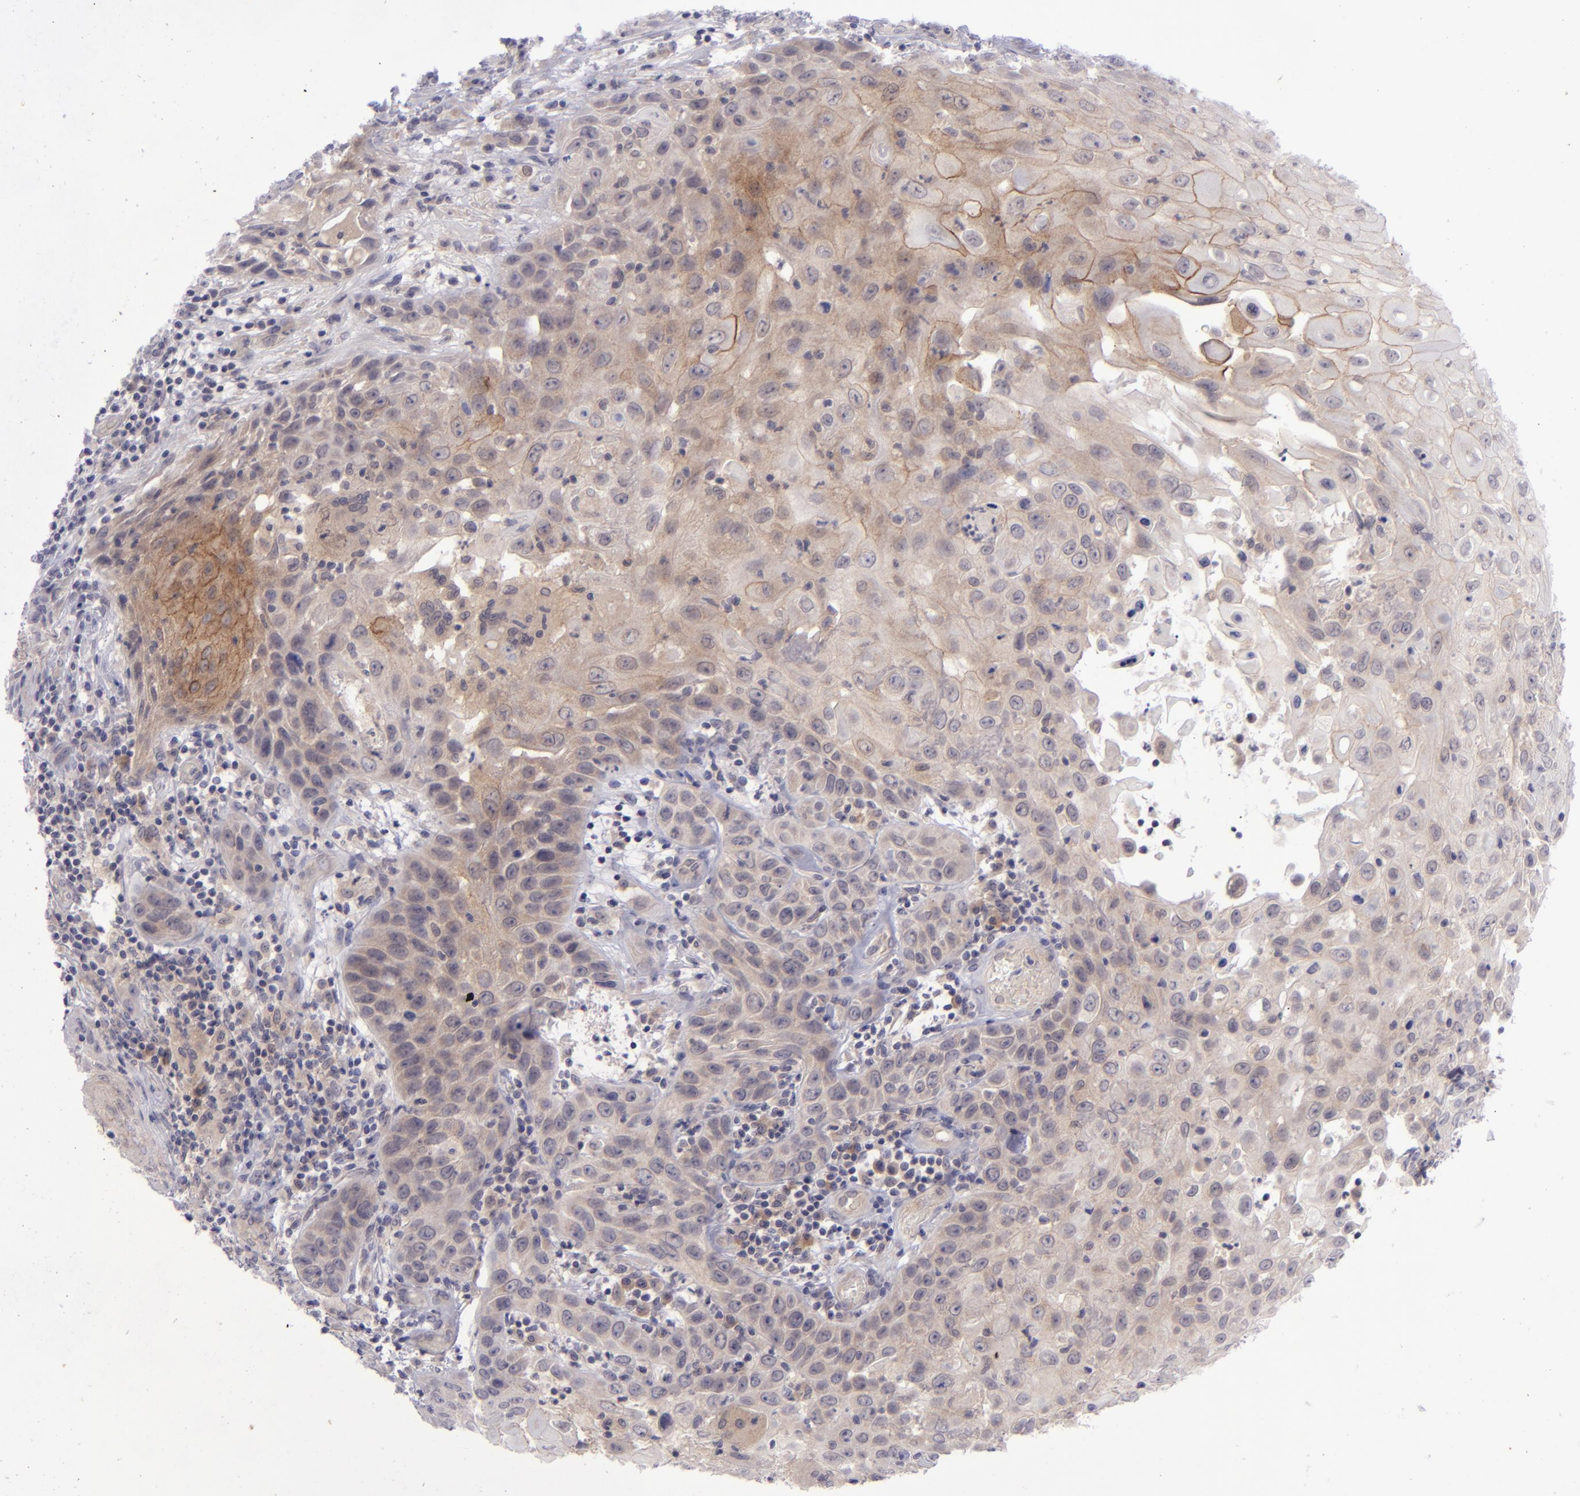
{"staining": {"intensity": "weak", "quantity": "25%-75%", "location": "cytoplasmic/membranous"}, "tissue": "skin cancer", "cell_type": "Tumor cells", "image_type": "cancer", "snomed": [{"axis": "morphology", "description": "Squamous cell carcinoma, NOS"}, {"axis": "topography", "description": "Skin"}], "caption": "Skin cancer was stained to show a protein in brown. There is low levels of weak cytoplasmic/membranous expression in approximately 25%-75% of tumor cells.", "gene": "EVPL", "patient": {"sex": "male", "age": 84}}